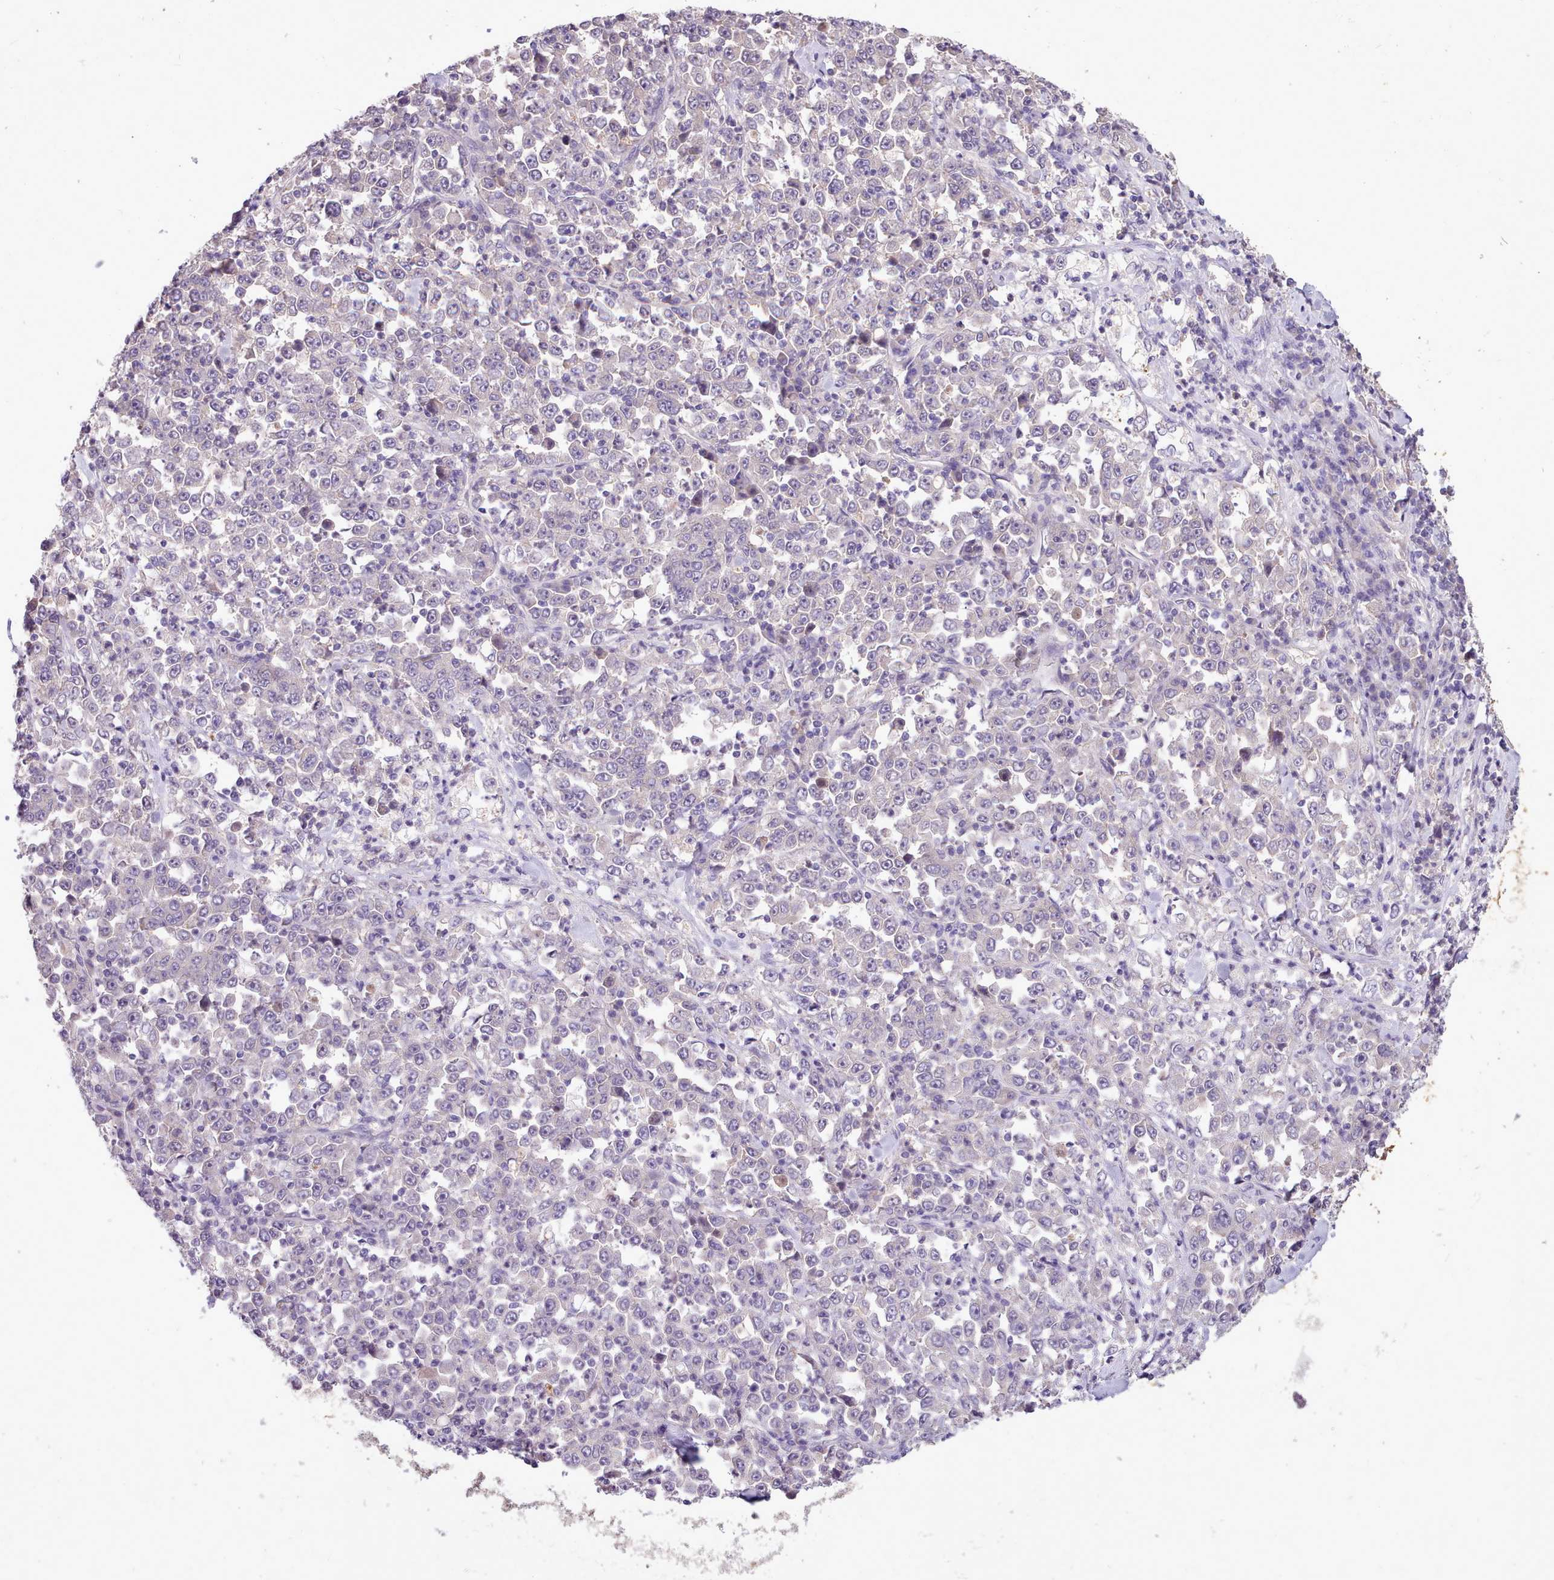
{"staining": {"intensity": "negative", "quantity": "none", "location": "none"}, "tissue": "stomach cancer", "cell_type": "Tumor cells", "image_type": "cancer", "snomed": [{"axis": "morphology", "description": "Normal tissue, NOS"}, {"axis": "morphology", "description": "Adenocarcinoma, NOS"}, {"axis": "topography", "description": "Stomach, upper"}, {"axis": "topography", "description": "Stomach"}], "caption": "Tumor cells show no significant protein staining in stomach adenocarcinoma. (DAB (3,3'-diaminobenzidine) IHC visualized using brightfield microscopy, high magnification).", "gene": "ZNF607", "patient": {"sex": "male", "age": 59}}